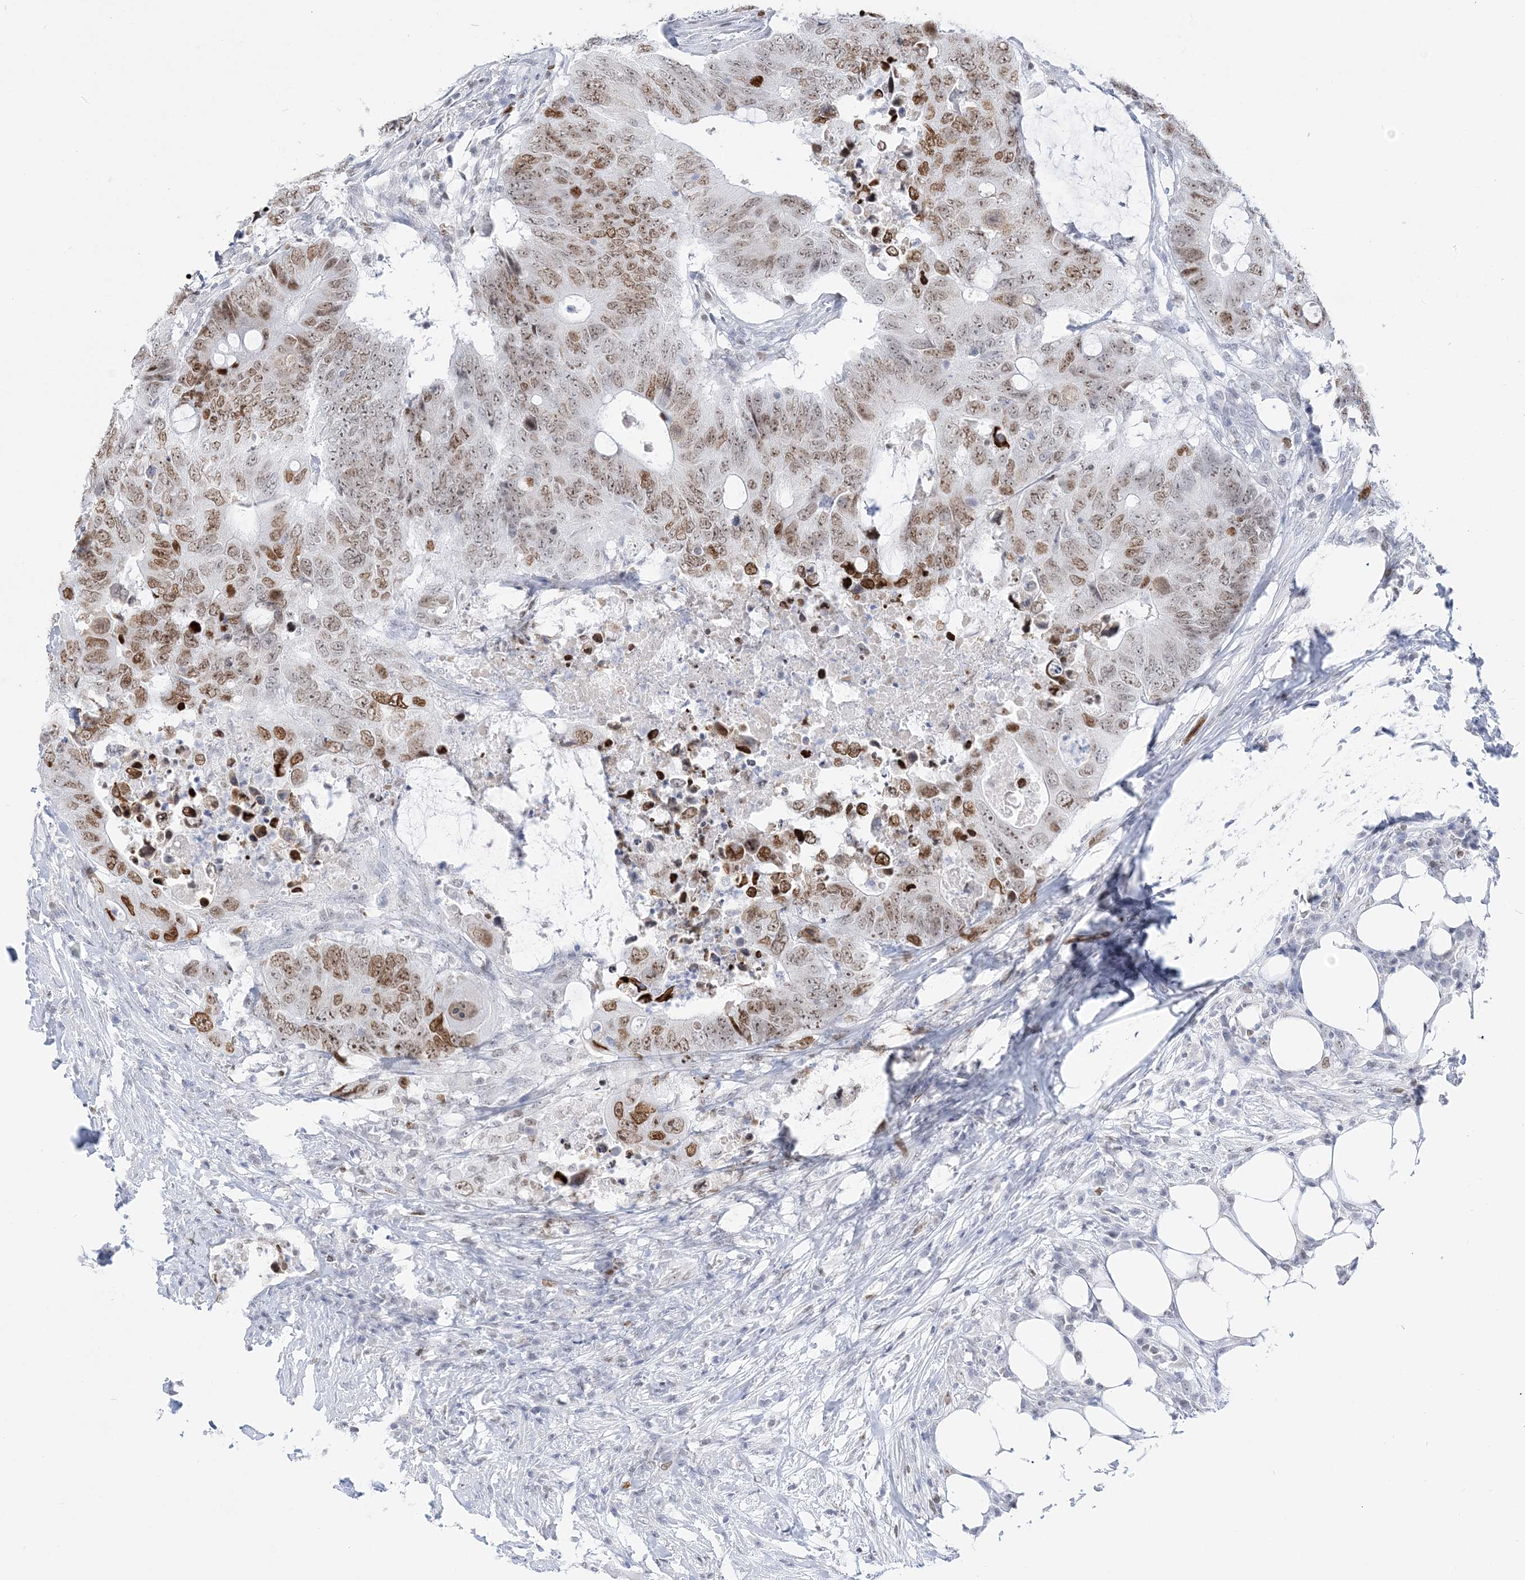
{"staining": {"intensity": "moderate", "quantity": ">75%", "location": "nuclear"}, "tissue": "colorectal cancer", "cell_type": "Tumor cells", "image_type": "cancer", "snomed": [{"axis": "morphology", "description": "Adenocarcinoma, NOS"}, {"axis": "topography", "description": "Colon"}], "caption": "High-power microscopy captured an IHC histopathology image of colorectal cancer, revealing moderate nuclear expression in about >75% of tumor cells.", "gene": "DDX21", "patient": {"sex": "male", "age": 71}}